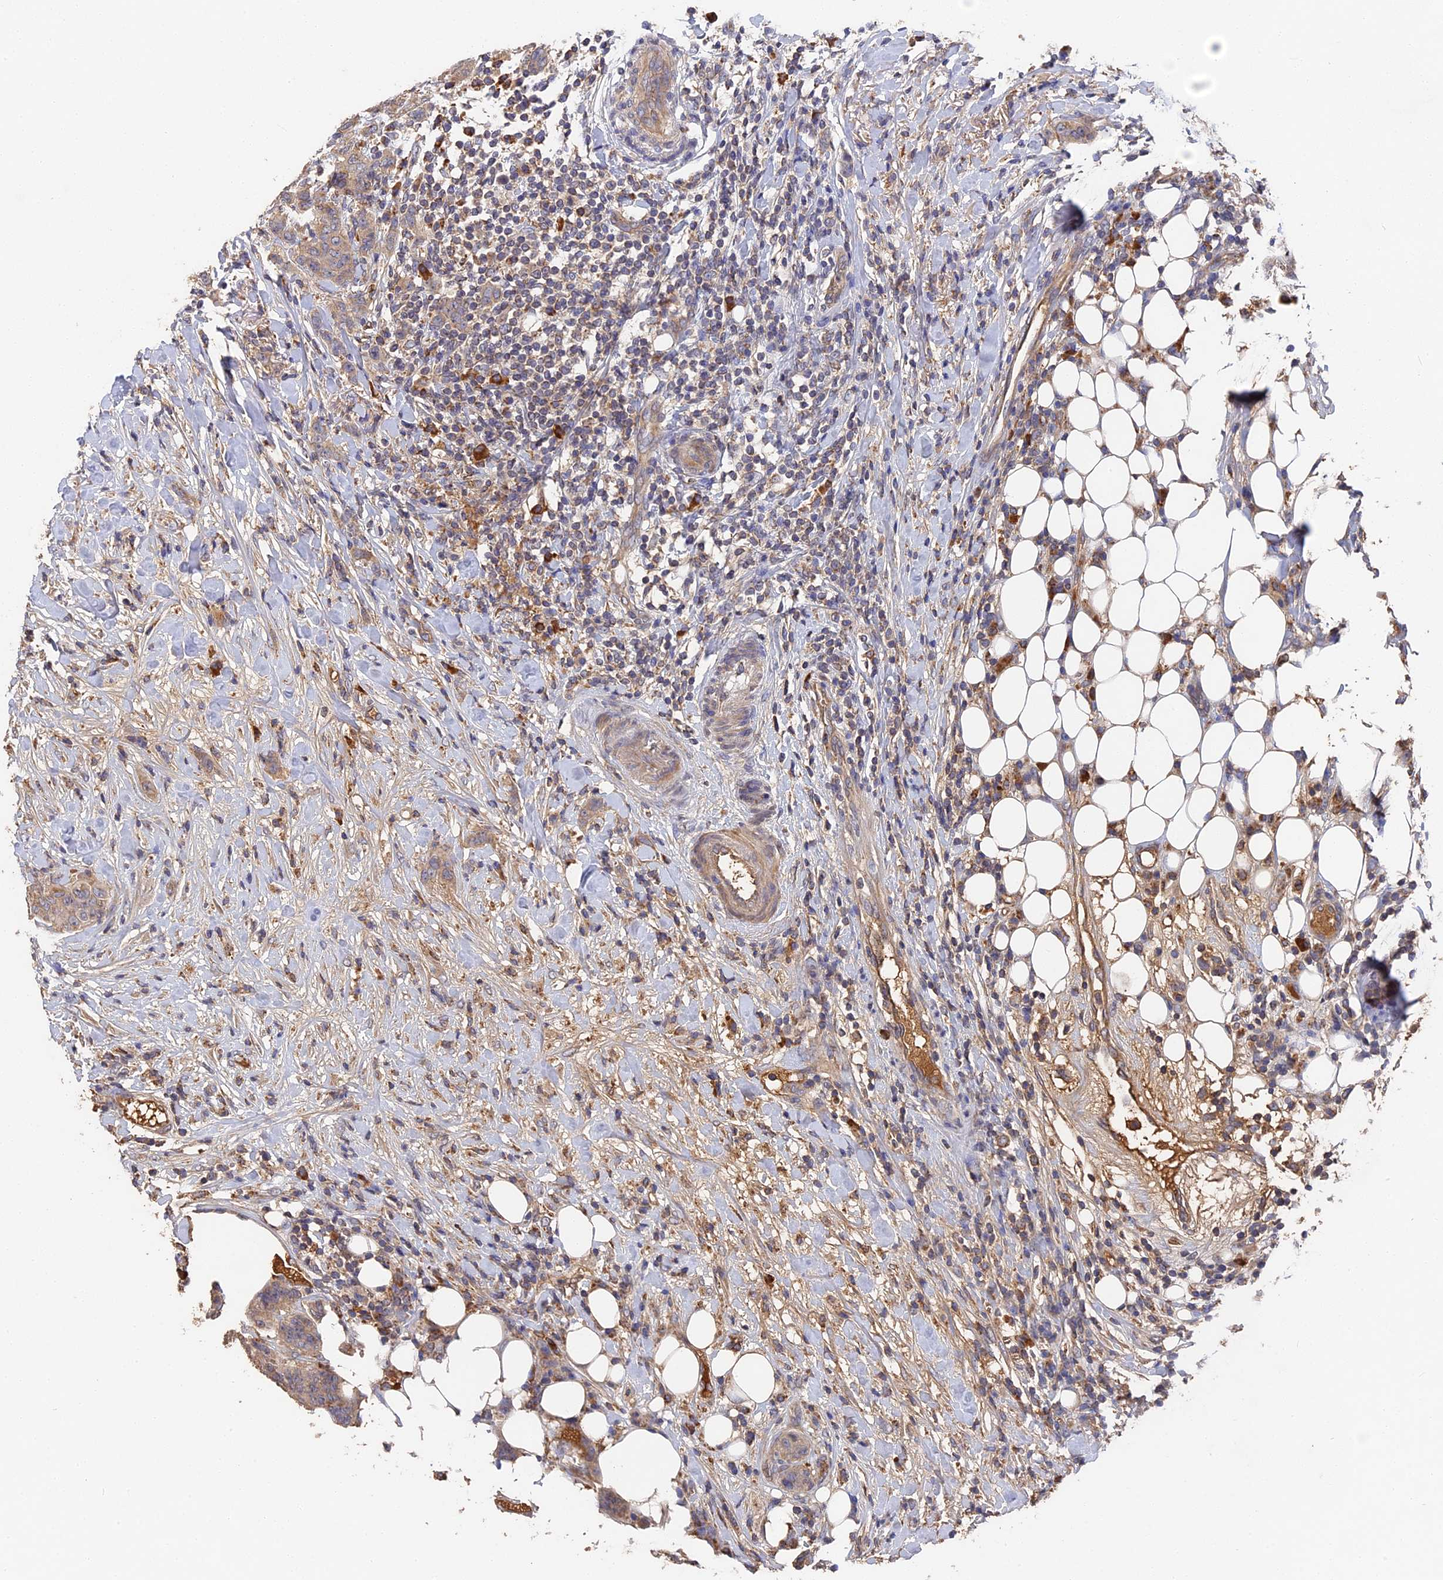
{"staining": {"intensity": "weak", "quantity": ">75%", "location": "cytoplasmic/membranous"}, "tissue": "breast cancer", "cell_type": "Tumor cells", "image_type": "cancer", "snomed": [{"axis": "morphology", "description": "Duct carcinoma"}, {"axis": "topography", "description": "Breast"}], "caption": "Immunohistochemistry histopathology image of neoplastic tissue: human breast cancer (intraductal carcinoma) stained using immunohistochemistry (IHC) demonstrates low levels of weak protein expression localized specifically in the cytoplasmic/membranous of tumor cells, appearing as a cytoplasmic/membranous brown color.", "gene": "DHRS11", "patient": {"sex": "female", "age": 40}}